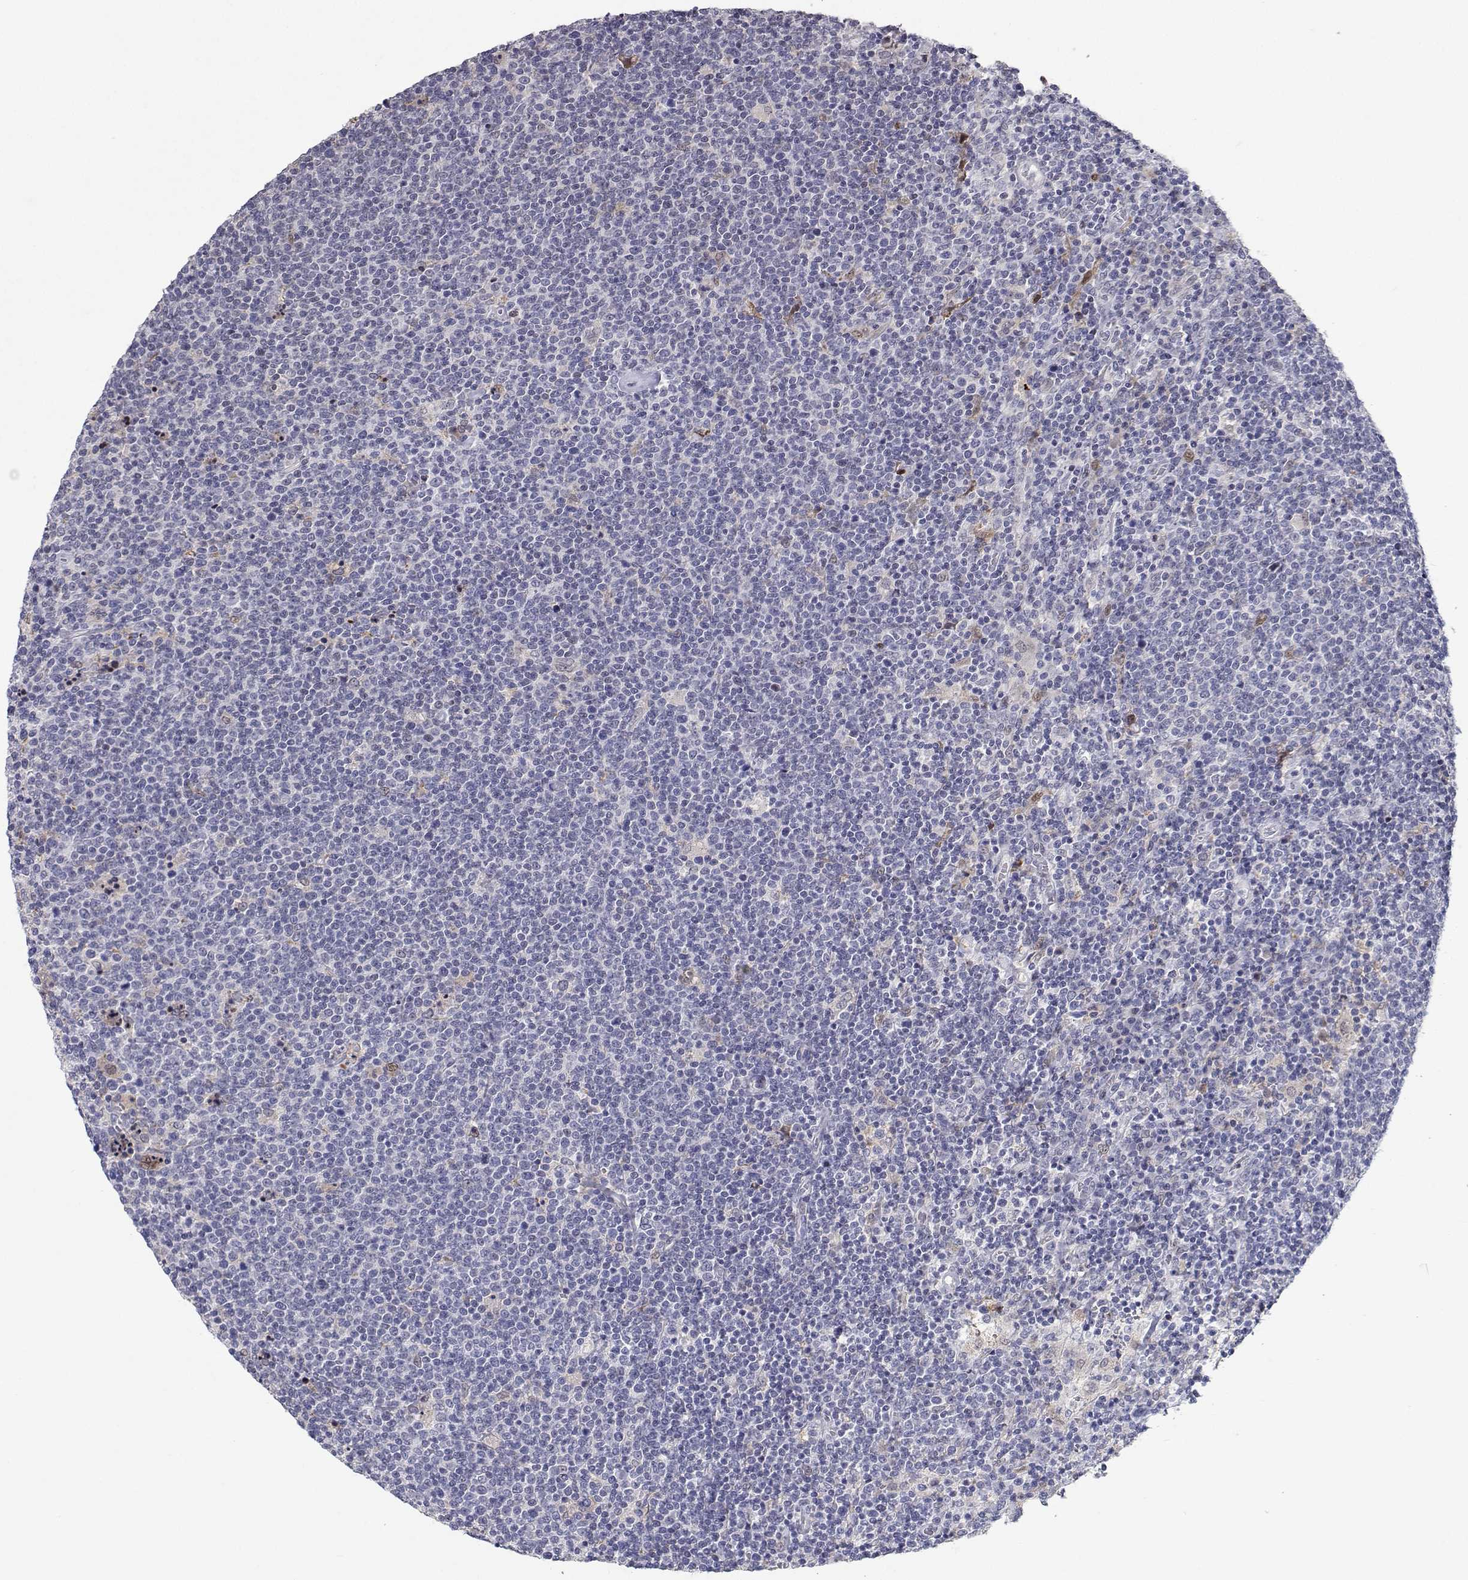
{"staining": {"intensity": "negative", "quantity": "none", "location": "none"}, "tissue": "lymphoma", "cell_type": "Tumor cells", "image_type": "cancer", "snomed": [{"axis": "morphology", "description": "Malignant lymphoma, non-Hodgkin's type, High grade"}, {"axis": "topography", "description": "Lymph node"}], "caption": "The micrograph exhibits no significant staining in tumor cells of lymphoma. Brightfield microscopy of IHC stained with DAB (brown) and hematoxylin (blue), captured at high magnification.", "gene": "RBPJL", "patient": {"sex": "male", "age": 61}}